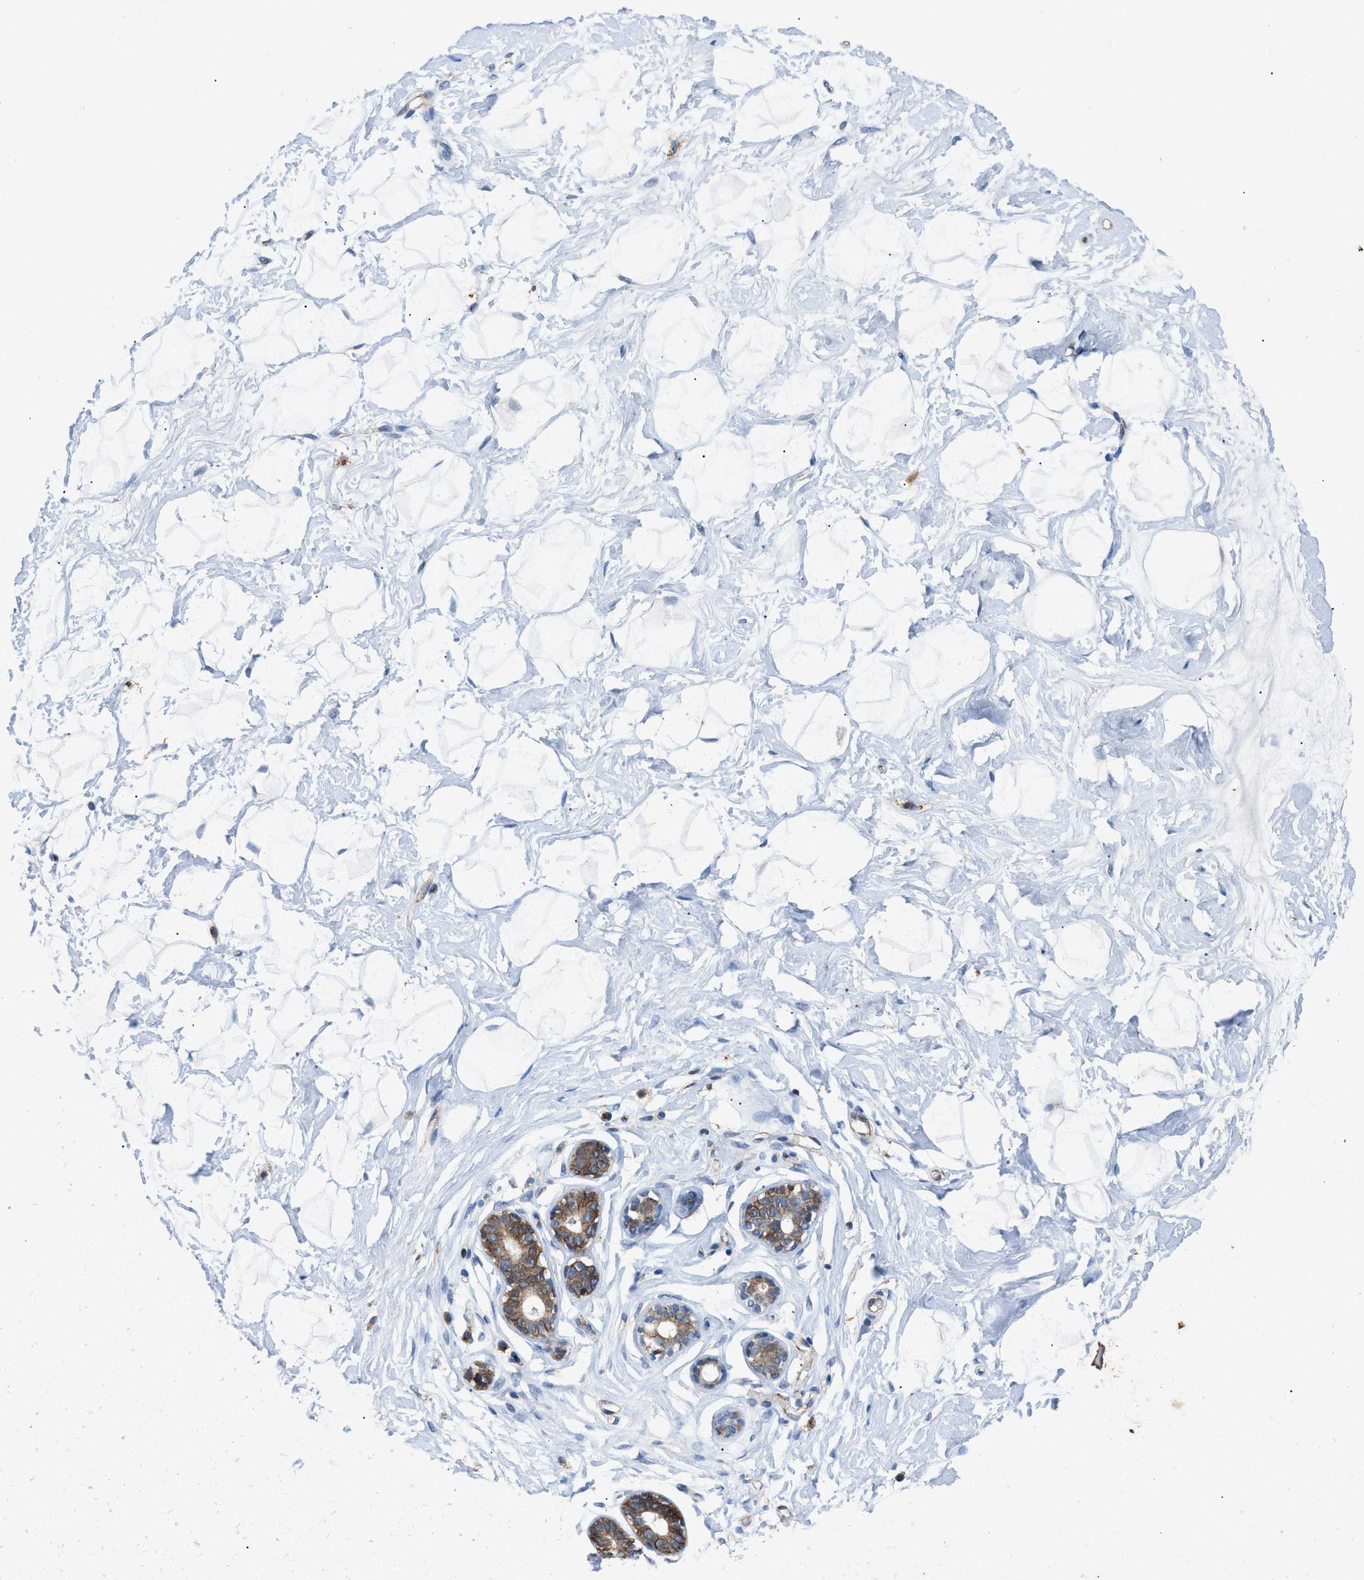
{"staining": {"intensity": "negative", "quantity": "none", "location": "none"}, "tissue": "breast", "cell_type": "Adipocytes", "image_type": "normal", "snomed": [{"axis": "morphology", "description": "Normal tissue, NOS"}, {"axis": "topography", "description": "Breast"}], "caption": "Human breast stained for a protein using immunohistochemistry (IHC) reveals no positivity in adipocytes.", "gene": "ENPP4", "patient": {"sex": "female", "age": 23}}